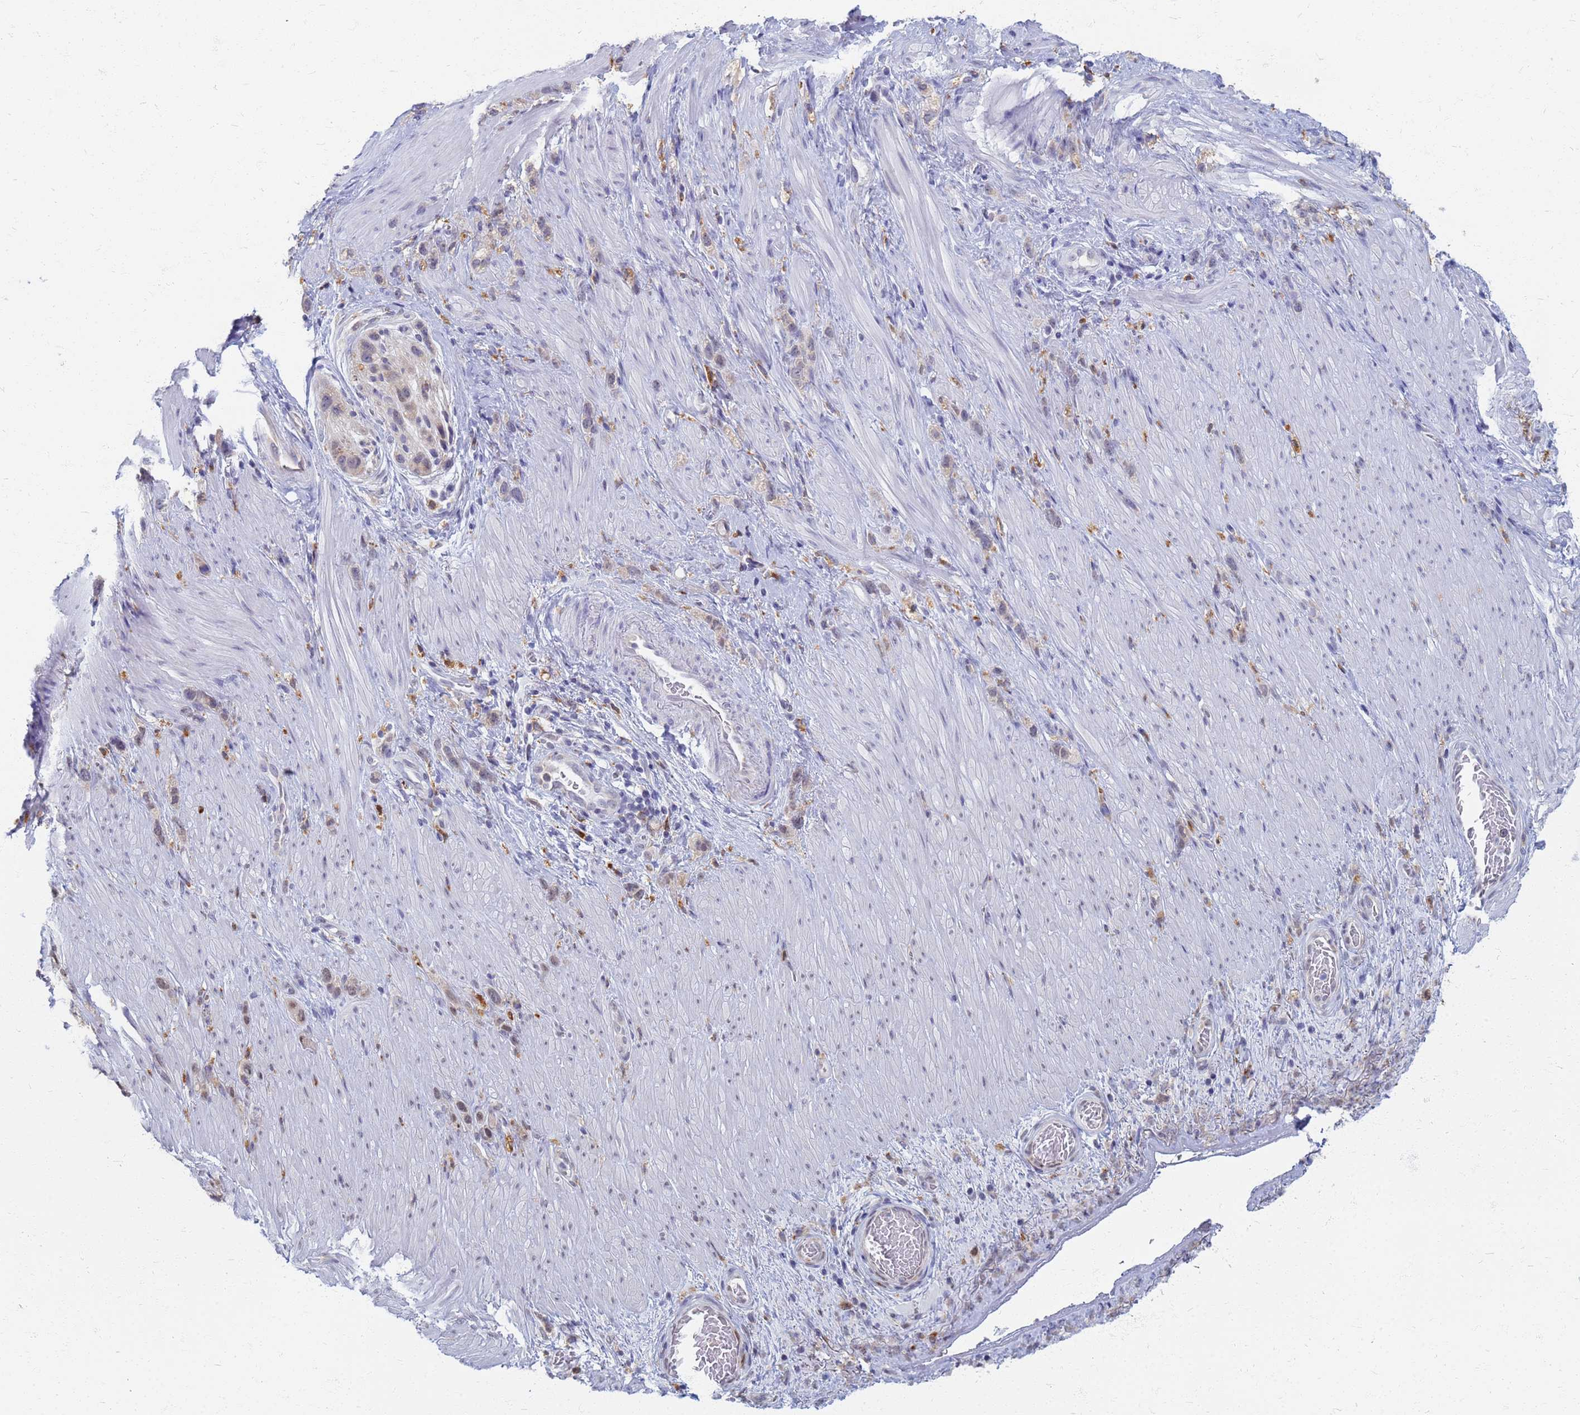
{"staining": {"intensity": "weak", "quantity": "<25%", "location": "cytoplasmic/membranous"}, "tissue": "stomach cancer", "cell_type": "Tumor cells", "image_type": "cancer", "snomed": [{"axis": "morphology", "description": "Adenocarcinoma, NOS"}, {"axis": "topography", "description": "Stomach"}], "caption": "Micrograph shows no protein staining in tumor cells of stomach cancer tissue.", "gene": "ATP6V1E1", "patient": {"sex": "female", "age": 65}}